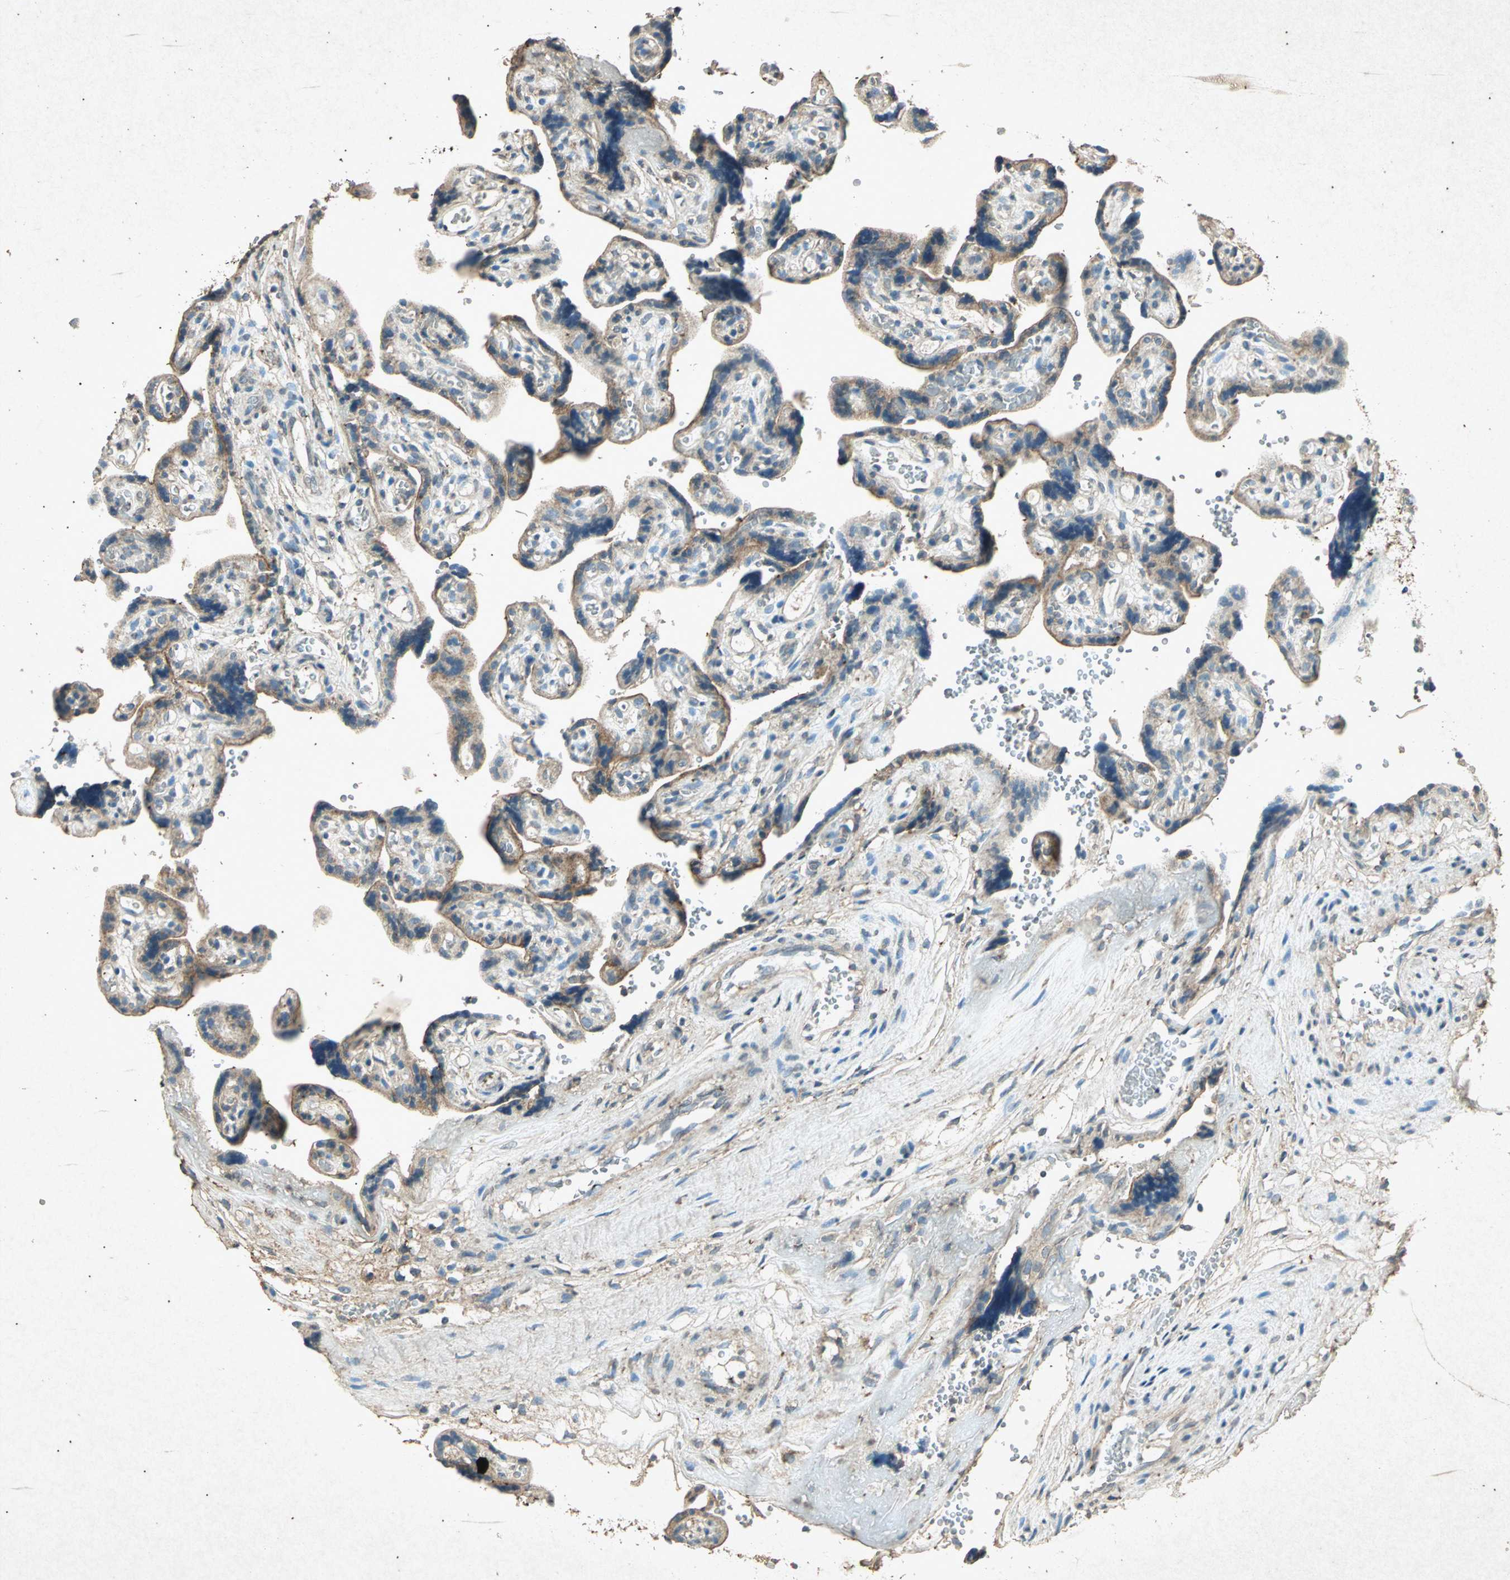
{"staining": {"intensity": "weak", "quantity": "25%-75%", "location": "cytoplasmic/membranous"}, "tissue": "placenta", "cell_type": "Decidual cells", "image_type": "normal", "snomed": [{"axis": "morphology", "description": "Normal tissue, NOS"}, {"axis": "topography", "description": "Placenta"}], "caption": "Protein expression analysis of normal human placenta reveals weak cytoplasmic/membranous expression in approximately 25%-75% of decidual cells. Using DAB (brown) and hematoxylin (blue) stains, captured at high magnification using brightfield microscopy.", "gene": "PSEN1", "patient": {"sex": "female", "age": 30}}